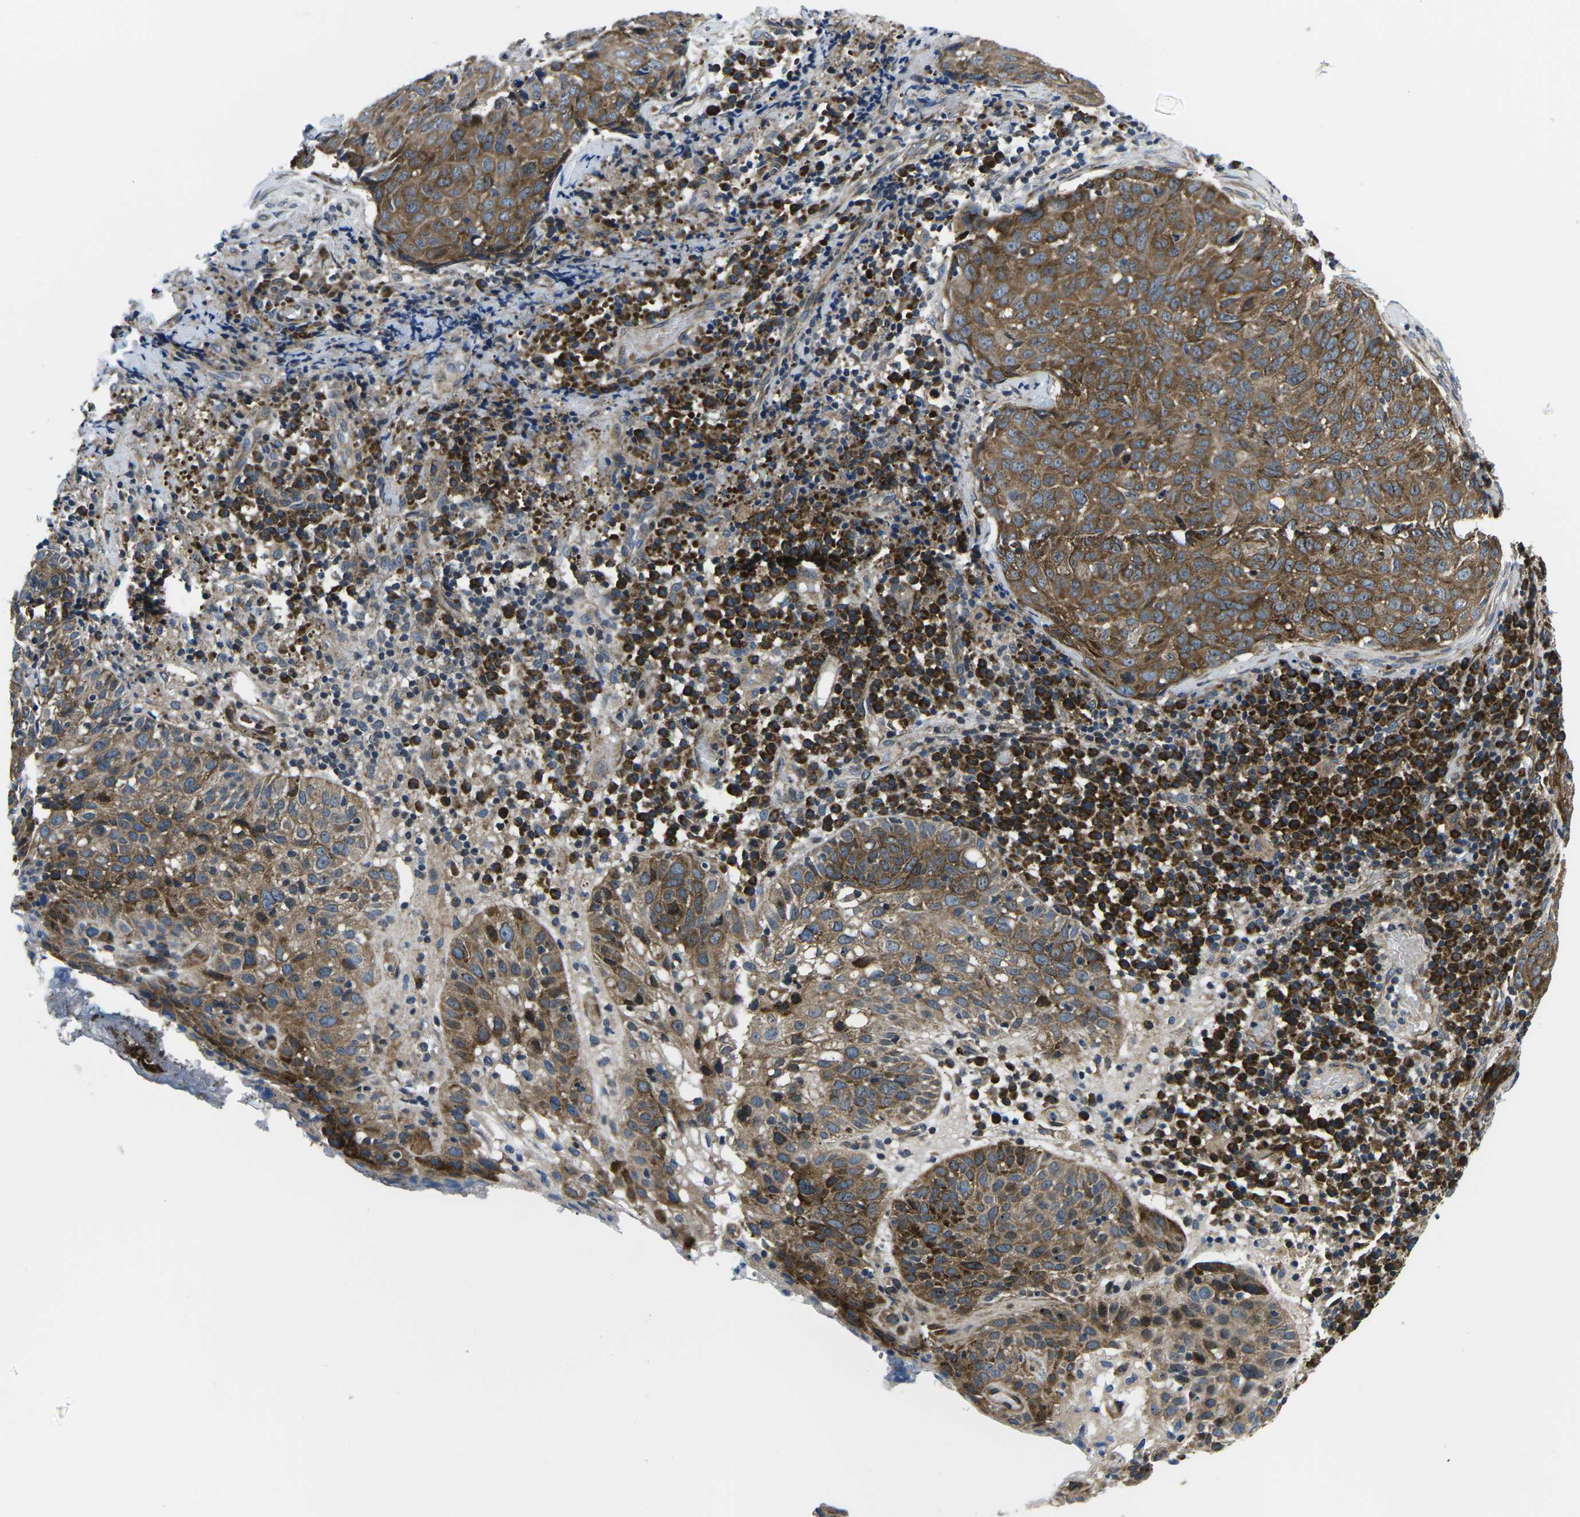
{"staining": {"intensity": "moderate", "quantity": ">75%", "location": "cytoplasmic/membranous"}, "tissue": "skin cancer", "cell_type": "Tumor cells", "image_type": "cancer", "snomed": [{"axis": "morphology", "description": "Squamous cell carcinoma in situ, NOS"}, {"axis": "morphology", "description": "Squamous cell carcinoma, NOS"}, {"axis": "topography", "description": "Skin"}], "caption": "Skin squamous cell carcinoma in situ stained with a protein marker shows moderate staining in tumor cells.", "gene": "EIF4E", "patient": {"sex": "male", "age": 93}}